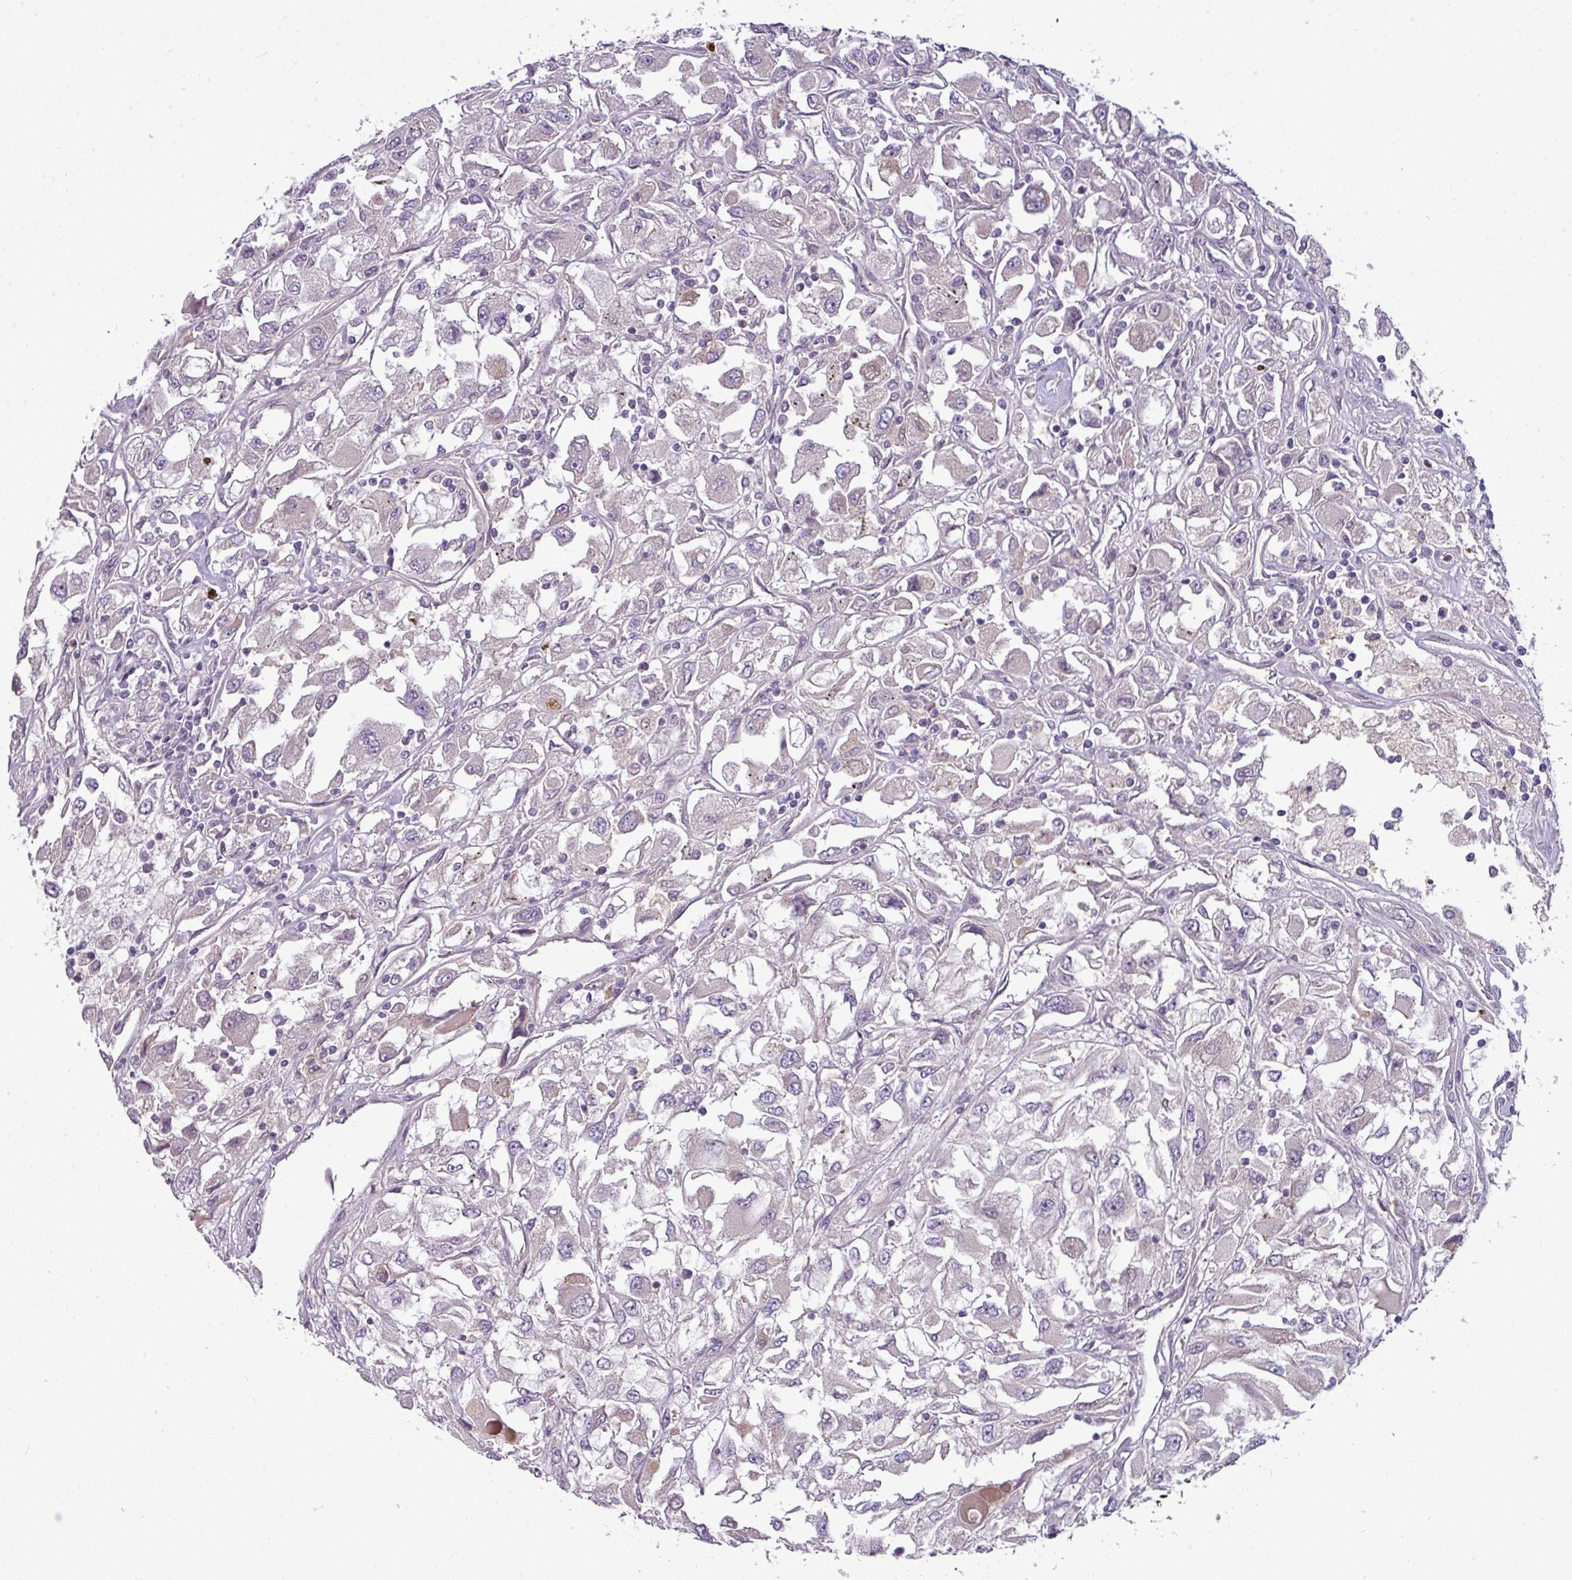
{"staining": {"intensity": "negative", "quantity": "none", "location": "none"}, "tissue": "renal cancer", "cell_type": "Tumor cells", "image_type": "cancer", "snomed": [{"axis": "morphology", "description": "Adenocarcinoma, NOS"}, {"axis": "topography", "description": "Kidney"}], "caption": "An IHC image of renal cancer (adenocarcinoma) is shown. There is no staining in tumor cells of renal cancer (adenocarcinoma).", "gene": "ZNF35", "patient": {"sex": "female", "age": 52}}